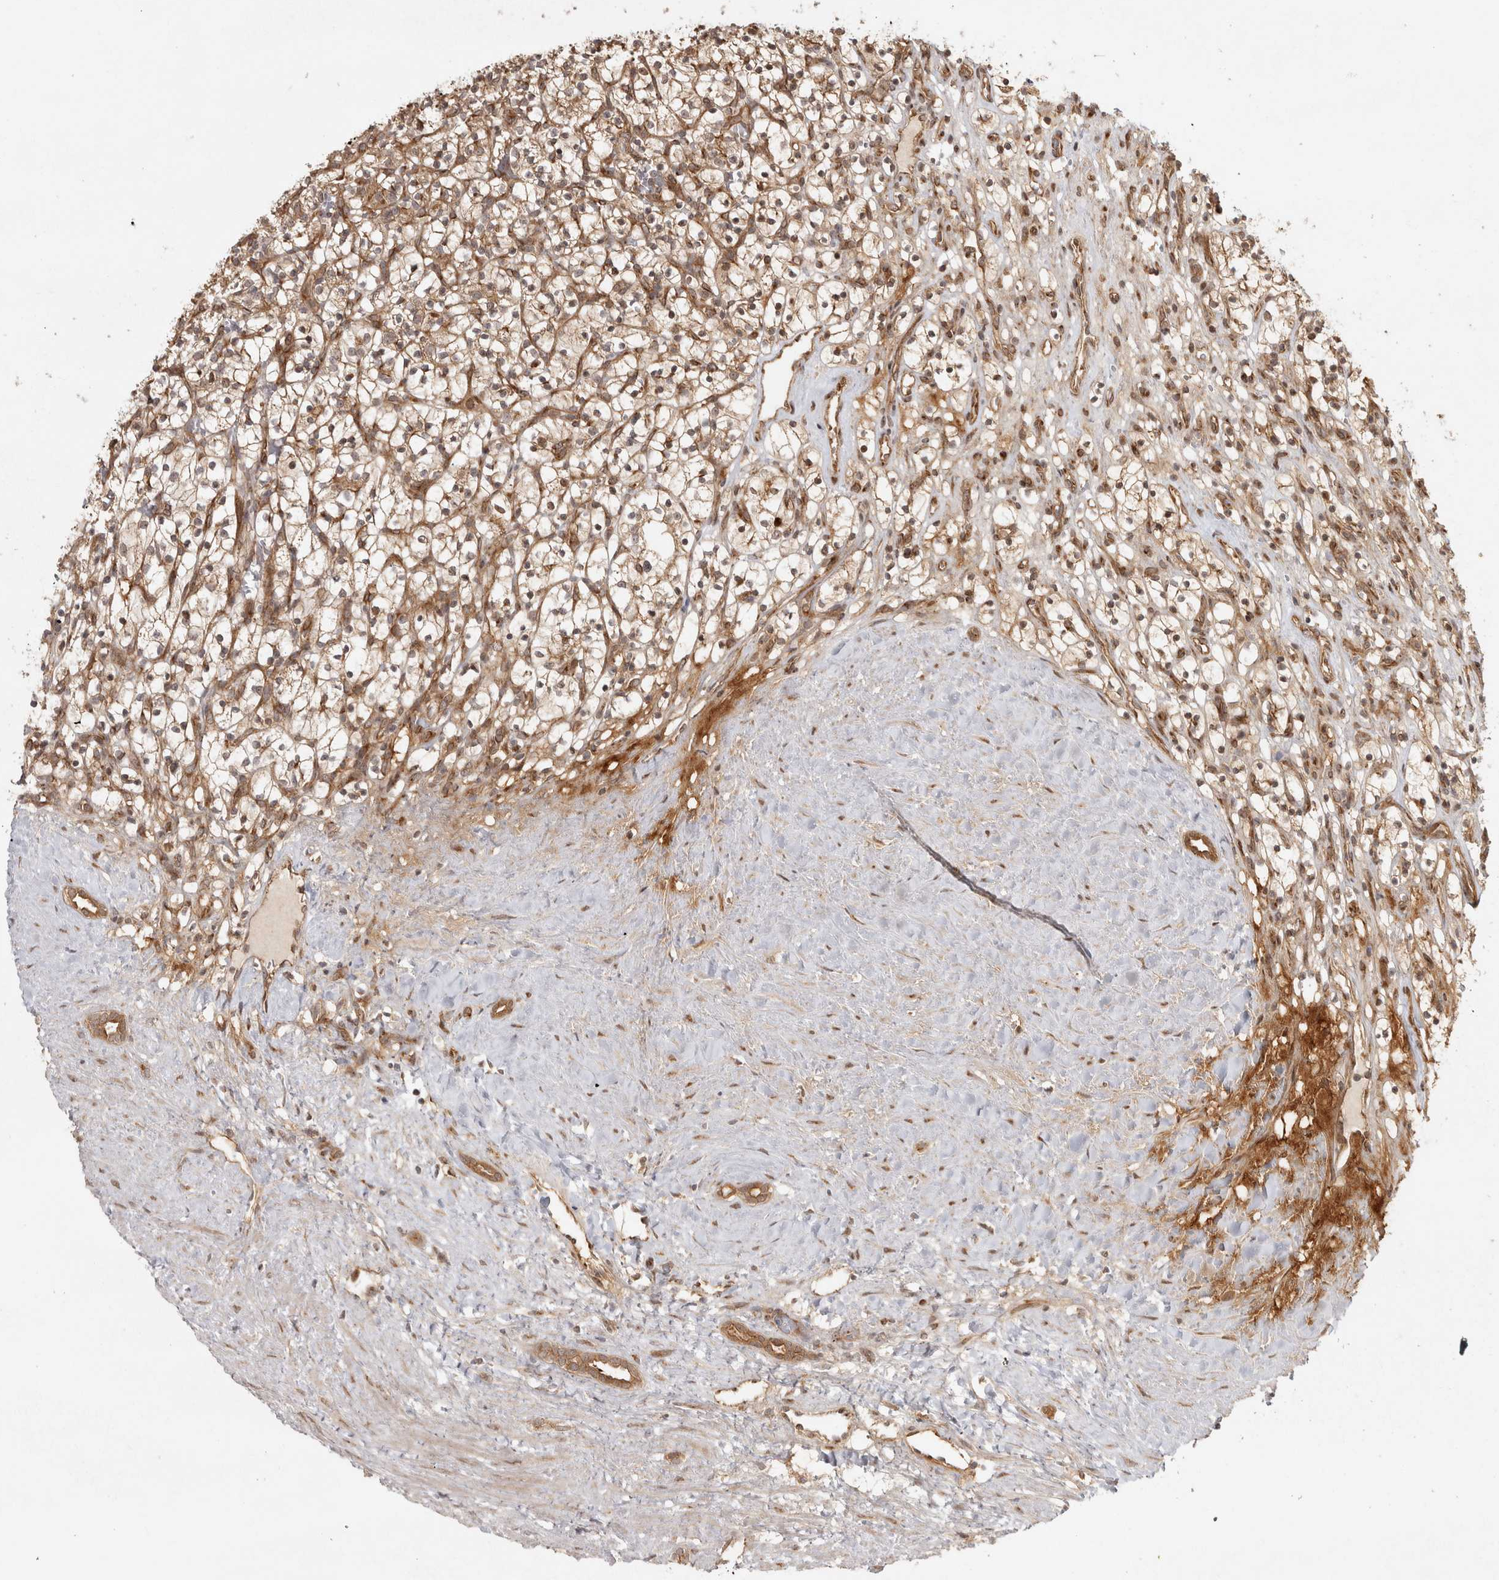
{"staining": {"intensity": "moderate", "quantity": "25%-75%", "location": "cytoplasmic/membranous"}, "tissue": "renal cancer", "cell_type": "Tumor cells", "image_type": "cancer", "snomed": [{"axis": "morphology", "description": "Adenocarcinoma, NOS"}, {"axis": "topography", "description": "Kidney"}], "caption": "The histopathology image exhibits immunohistochemical staining of adenocarcinoma (renal). There is moderate cytoplasmic/membranous expression is identified in approximately 25%-75% of tumor cells. The protein is stained brown, and the nuclei are stained in blue (DAB (3,3'-diaminobenzidine) IHC with brightfield microscopy, high magnification).", "gene": "CAMSAP2", "patient": {"sex": "female", "age": 57}}